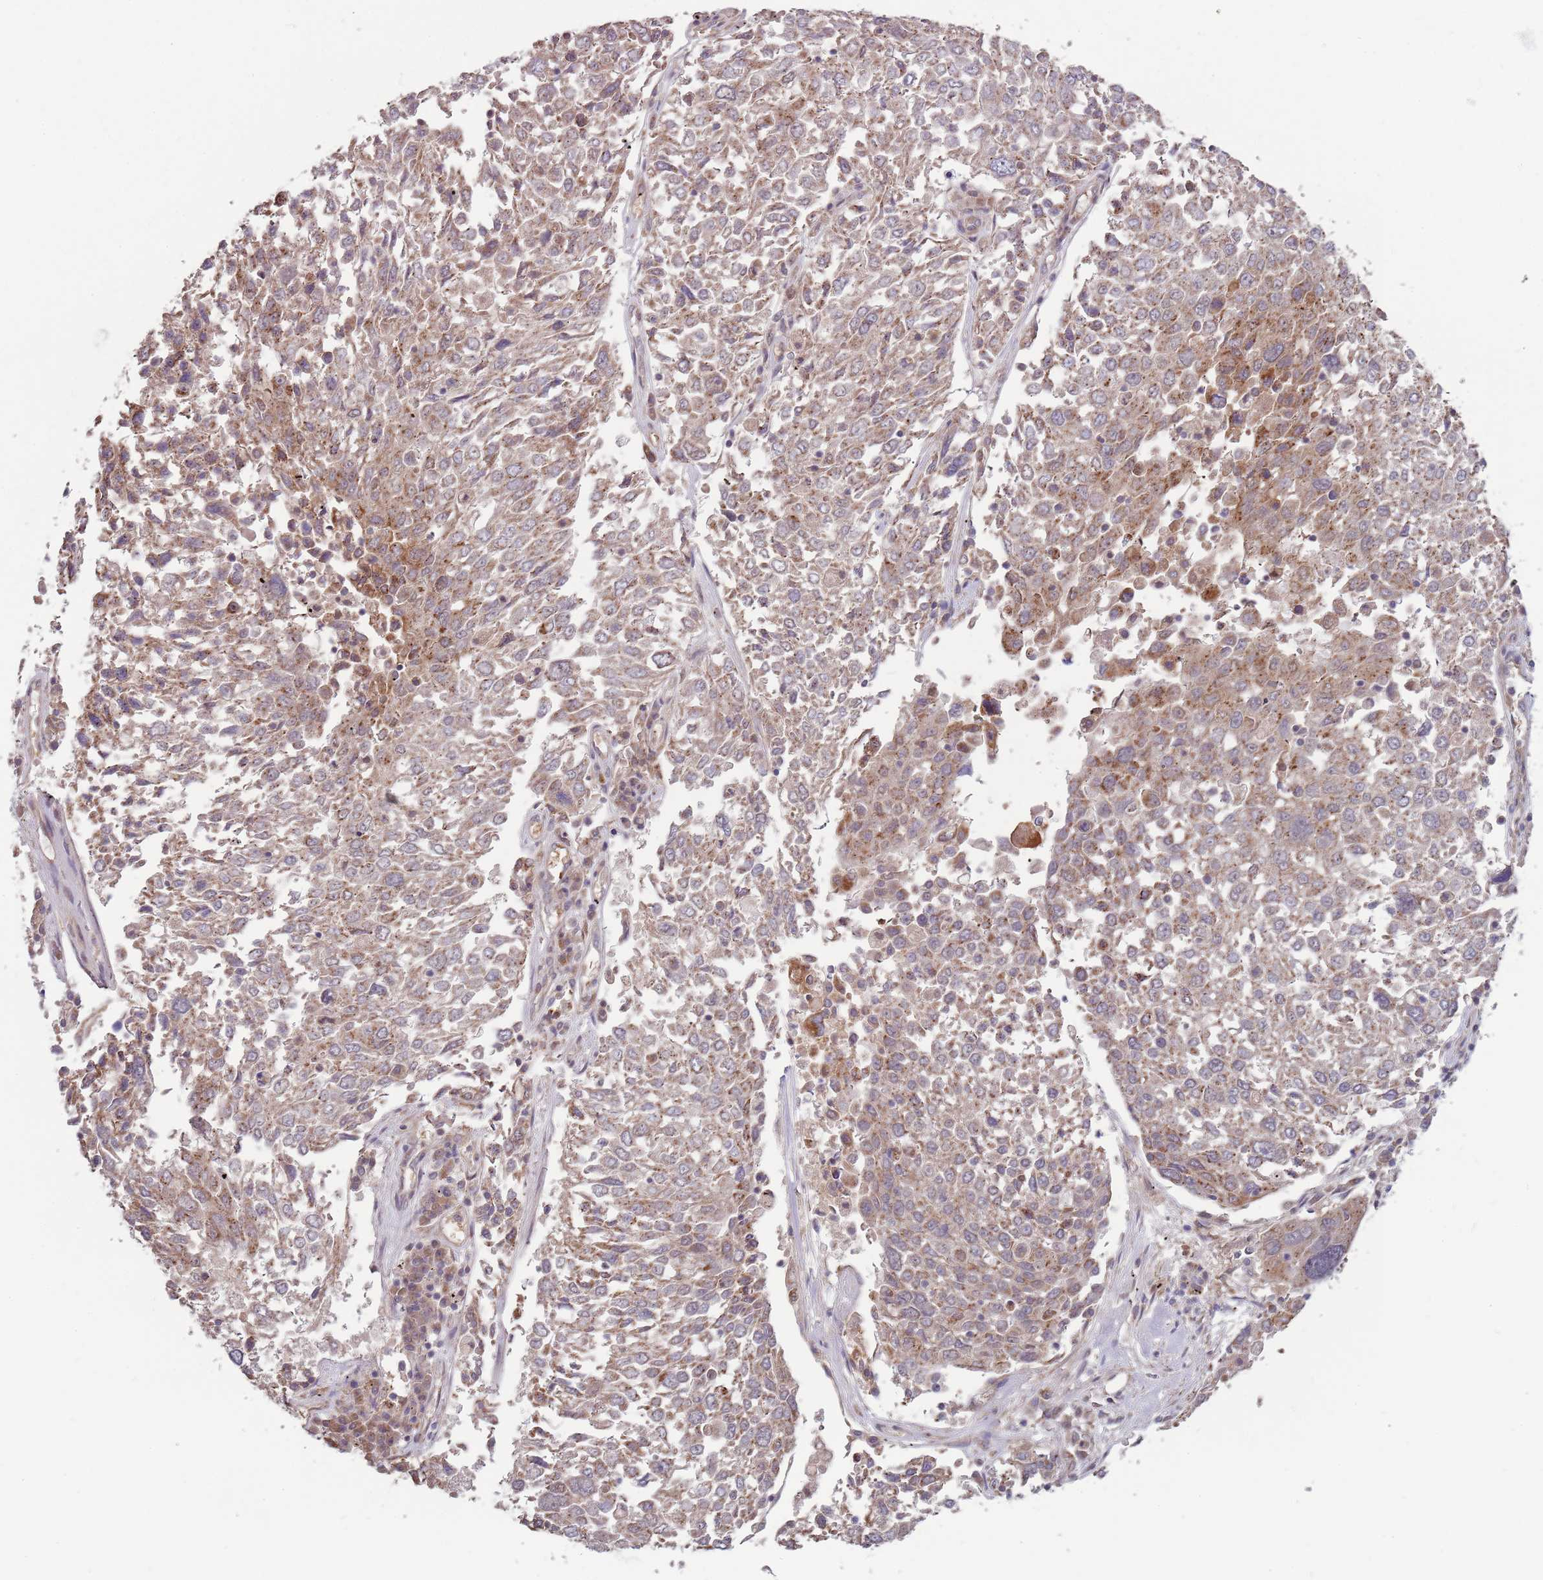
{"staining": {"intensity": "moderate", "quantity": "25%-75%", "location": "cytoplasmic/membranous"}, "tissue": "lung cancer", "cell_type": "Tumor cells", "image_type": "cancer", "snomed": [{"axis": "morphology", "description": "Squamous cell carcinoma, NOS"}, {"axis": "topography", "description": "Lung"}], "caption": "Squamous cell carcinoma (lung) stained for a protein demonstrates moderate cytoplasmic/membranous positivity in tumor cells.", "gene": "RNF181", "patient": {"sex": "male", "age": 65}}